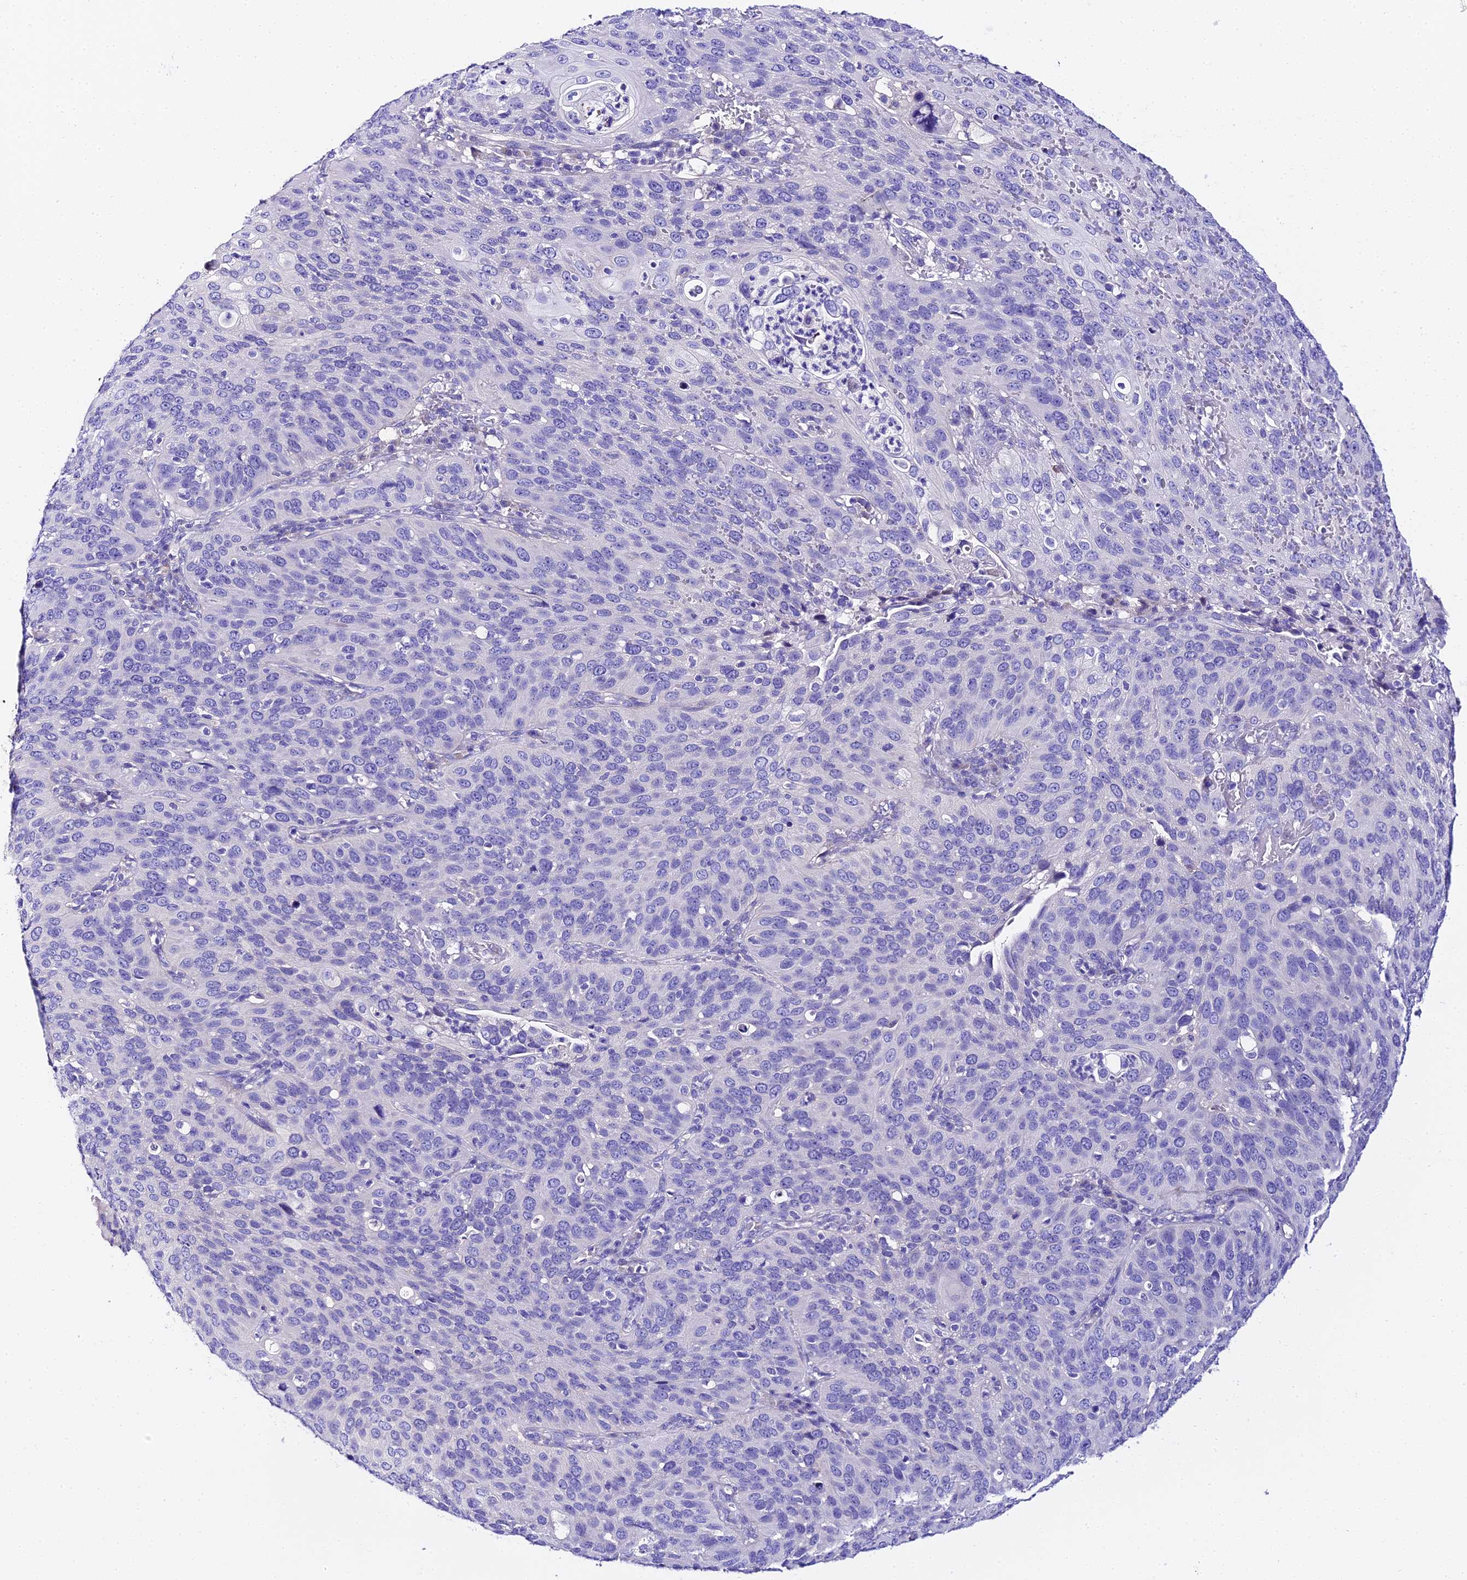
{"staining": {"intensity": "negative", "quantity": "none", "location": "none"}, "tissue": "cervical cancer", "cell_type": "Tumor cells", "image_type": "cancer", "snomed": [{"axis": "morphology", "description": "Squamous cell carcinoma, NOS"}, {"axis": "topography", "description": "Cervix"}], "caption": "This photomicrograph is of cervical squamous cell carcinoma stained with immunohistochemistry (IHC) to label a protein in brown with the nuclei are counter-stained blue. There is no expression in tumor cells.", "gene": "TMEM117", "patient": {"sex": "female", "age": 36}}